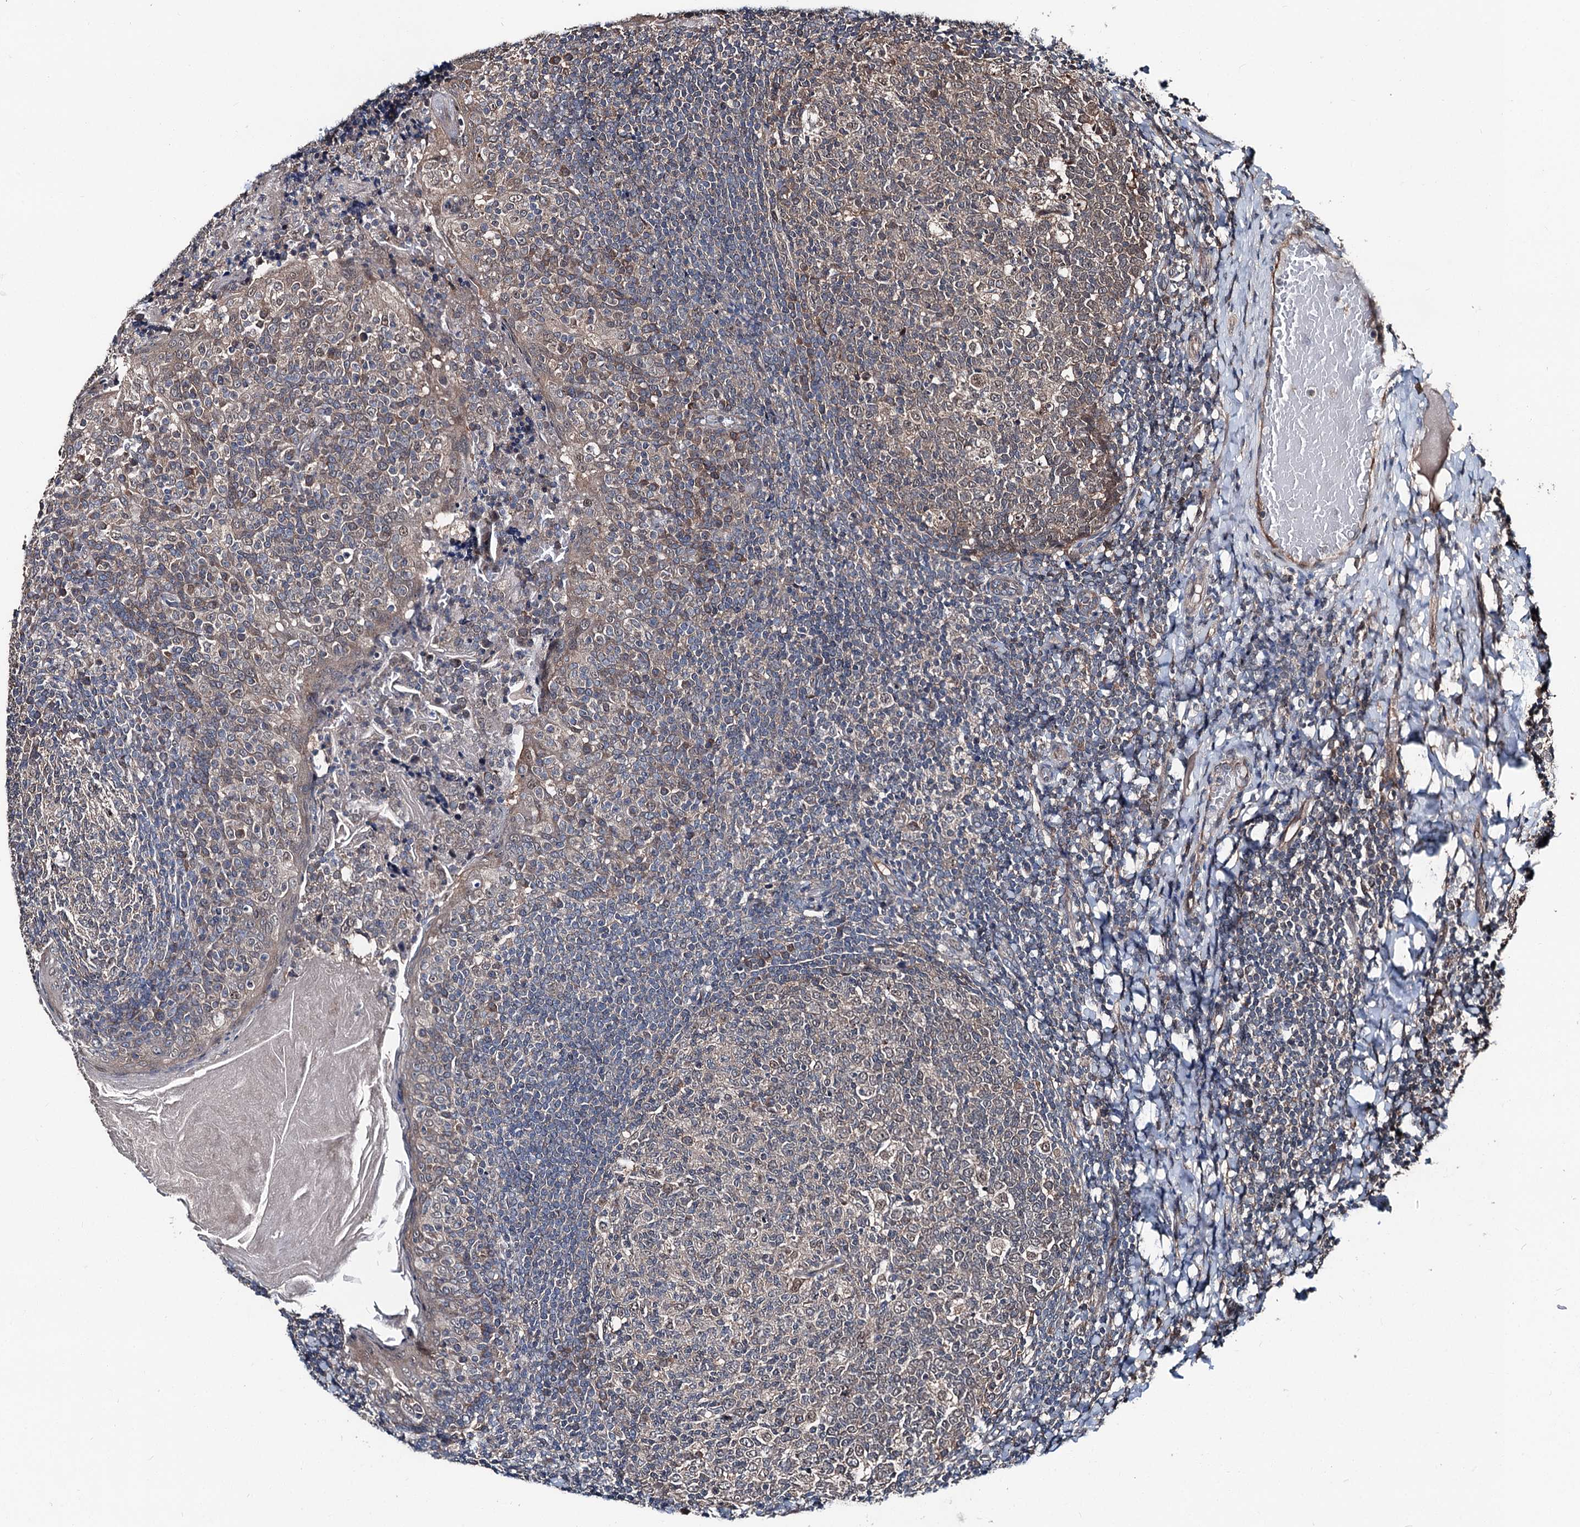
{"staining": {"intensity": "weak", "quantity": "25%-75%", "location": "cytoplasmic/membranous"}, "tissue": "tonsil", "cell_type": "Germinal center cells", "image_type": "normal", "snomed": [{"axis": "morphology", "description": "Normal tissue, NOS"}, {"axis": "topography", "description": "Tonsil"}], "caption": "Immunohistochemistry (IHC) of benign human tonsil reveals low levels of weak cytoplasmic/membranous expression in about 25%-75% of germinal center cells. (Brightfield microscopy of DAB IHC at high magnification).", "gene": "PSMD13", "patient": {"sex": "female", "age": 19}}